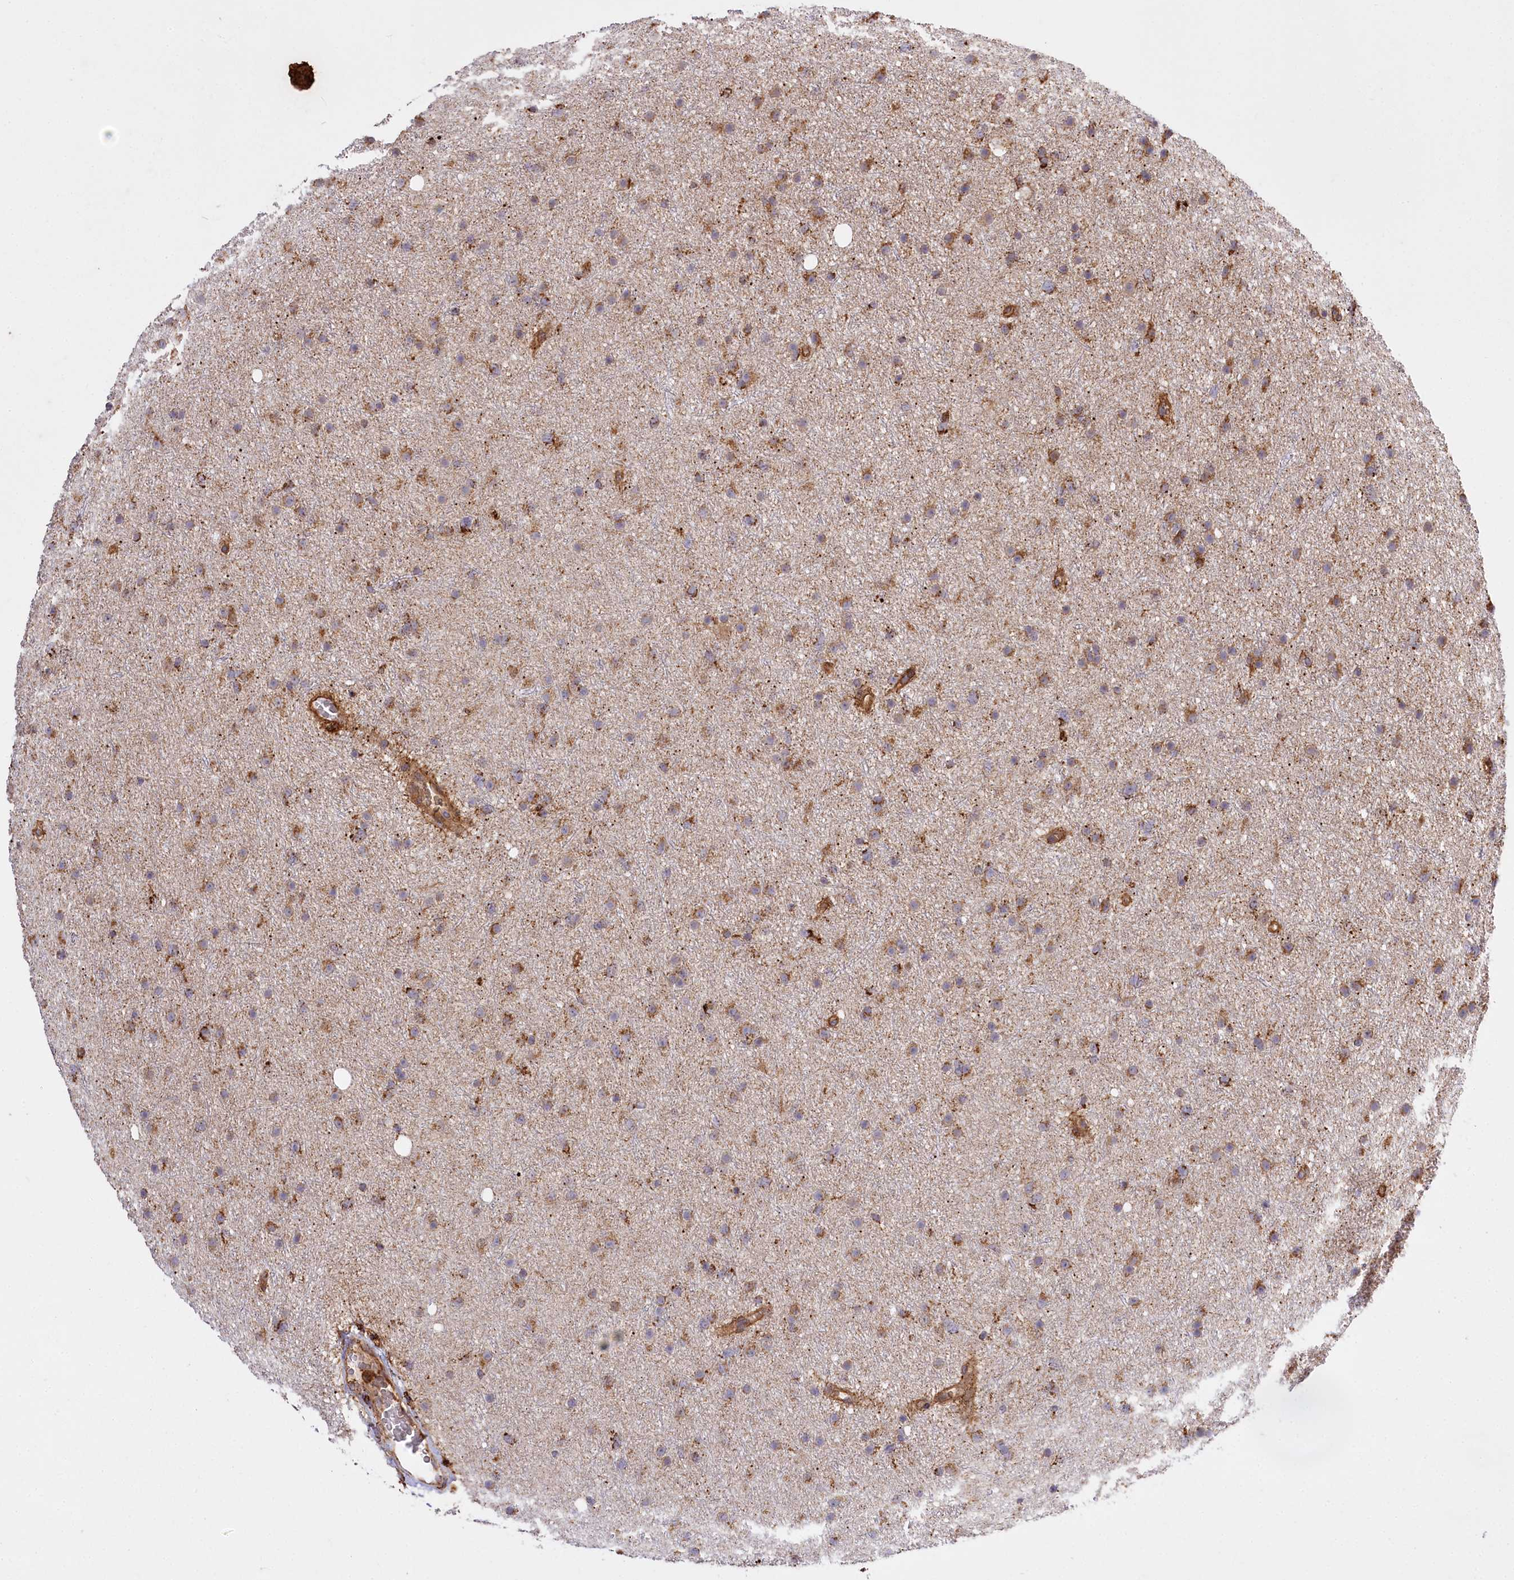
{"staining": {"intensity": "moderate", "quantity": ">75%", "location": "cytoplasmic/membranous"}, "tissue": "glioma", "cell_type": "Tumor cells", "image_type": "cancer", "snomed": [{"axis": "morphology", "description": "Glioma, malignant, Low grade"}, {"axis": "topography", "description": "Cerebral cortex"}], "caption": "Tumor cells reveal medium levels of moderate cytoplasmic/membranous positivity in approximately >75% of cells in low-grade glioma (malignant).", "gene": "CARD19", "patient": {"sex": "female", "age": 39}}